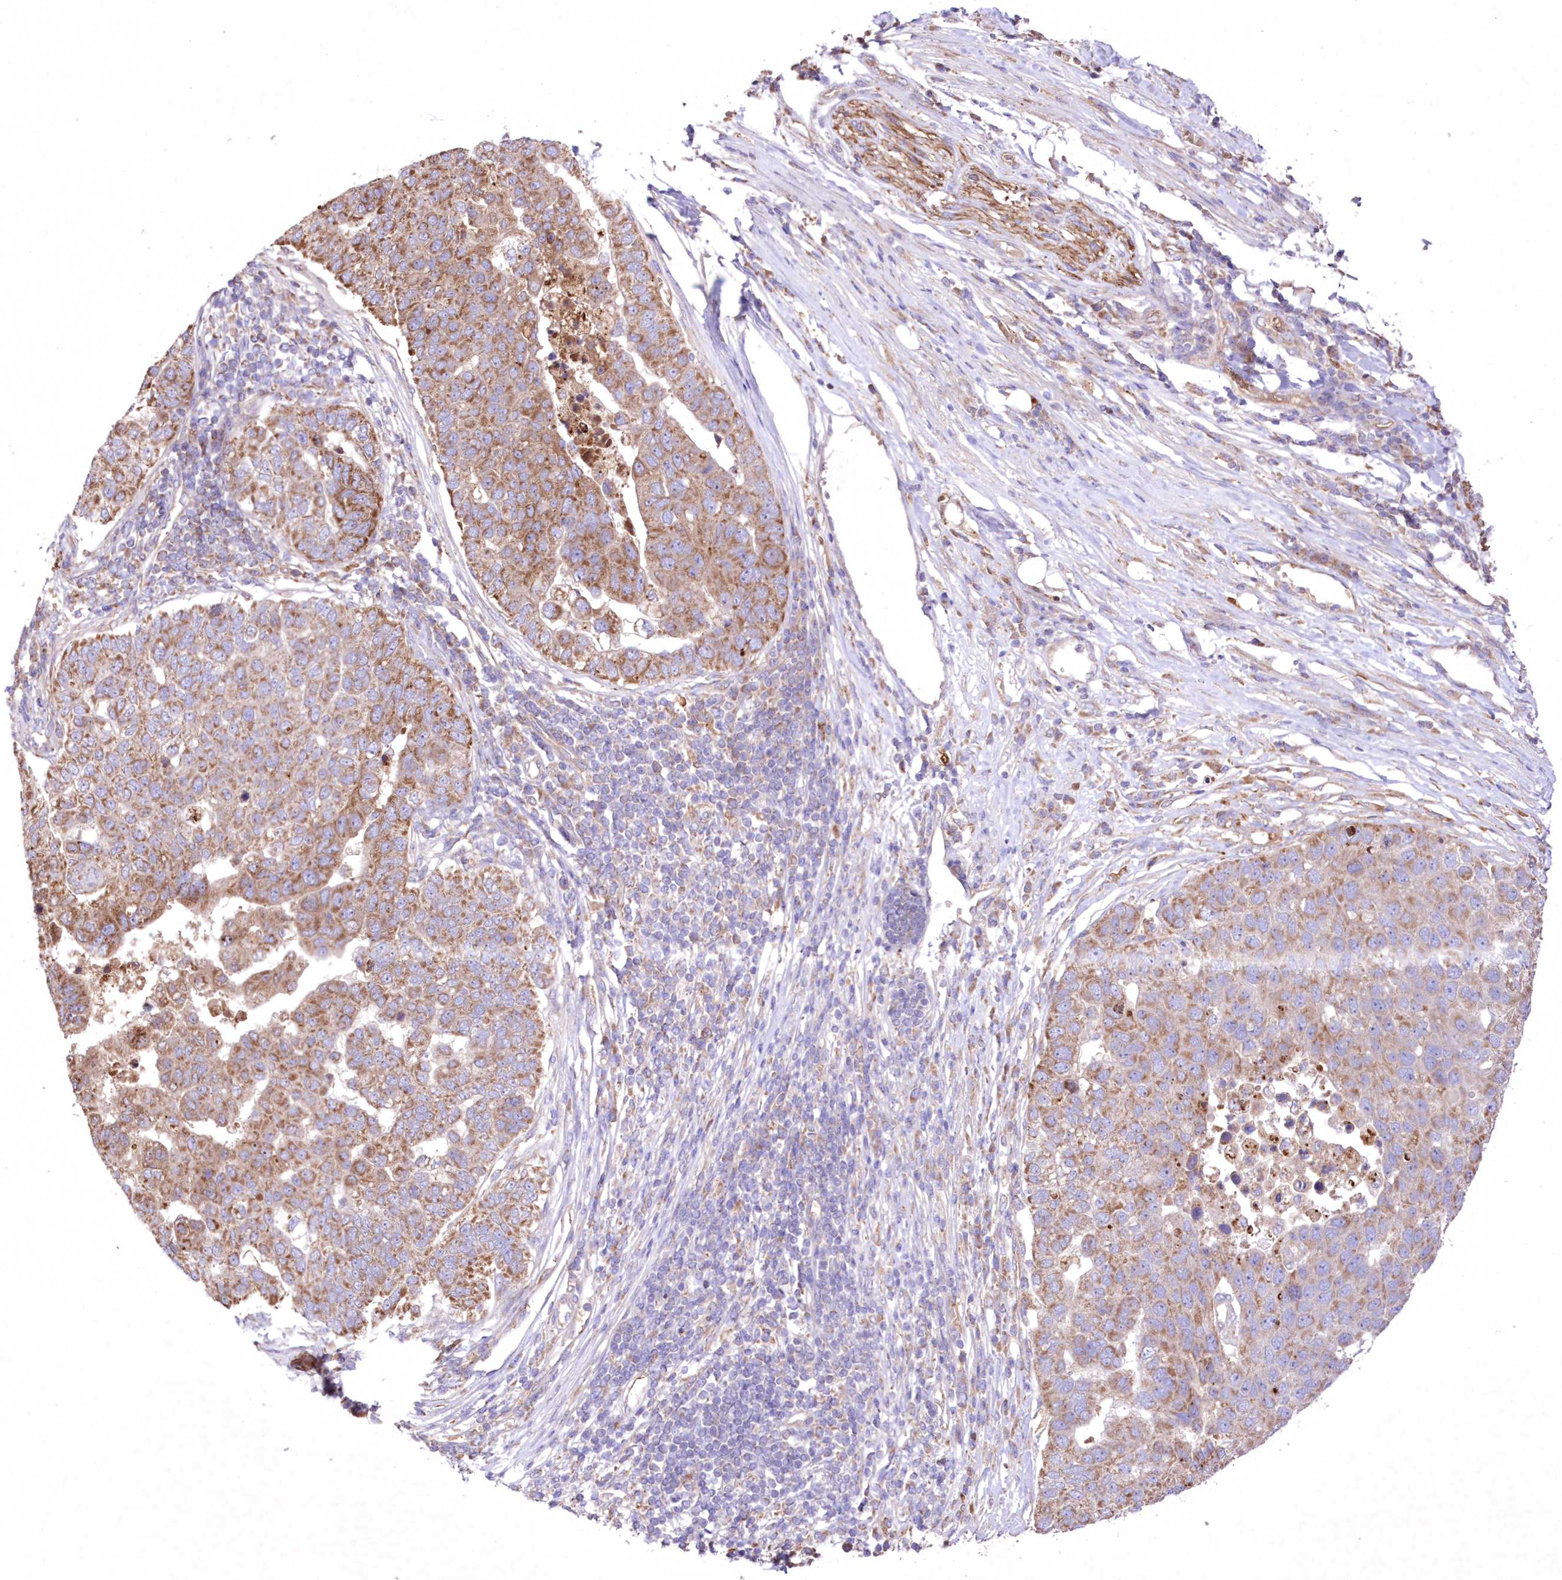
{"staining": {"intensity": "moderate", "quantity": ">75%", "location": "cytoplasmic/membranous"}, "tissue": "pancreatic cancer", "cell_type": "Tumor cells", "image_type": "cancer", "snomed": [{"axis": "morphology", "description": "Adenocarcinoma, NOS"}, {"axis": "topography", "description": "Pancreas"}], "caption": "This is an image of immunohistochemistry (IHC) staining of pancreatic cancer (adenocarcinoma), which shows moderate positivity in the cytoplasmic/membranous of tumor cells.", "gene": "FCHO2", "patient": {"sex": "female", "age": 61}}